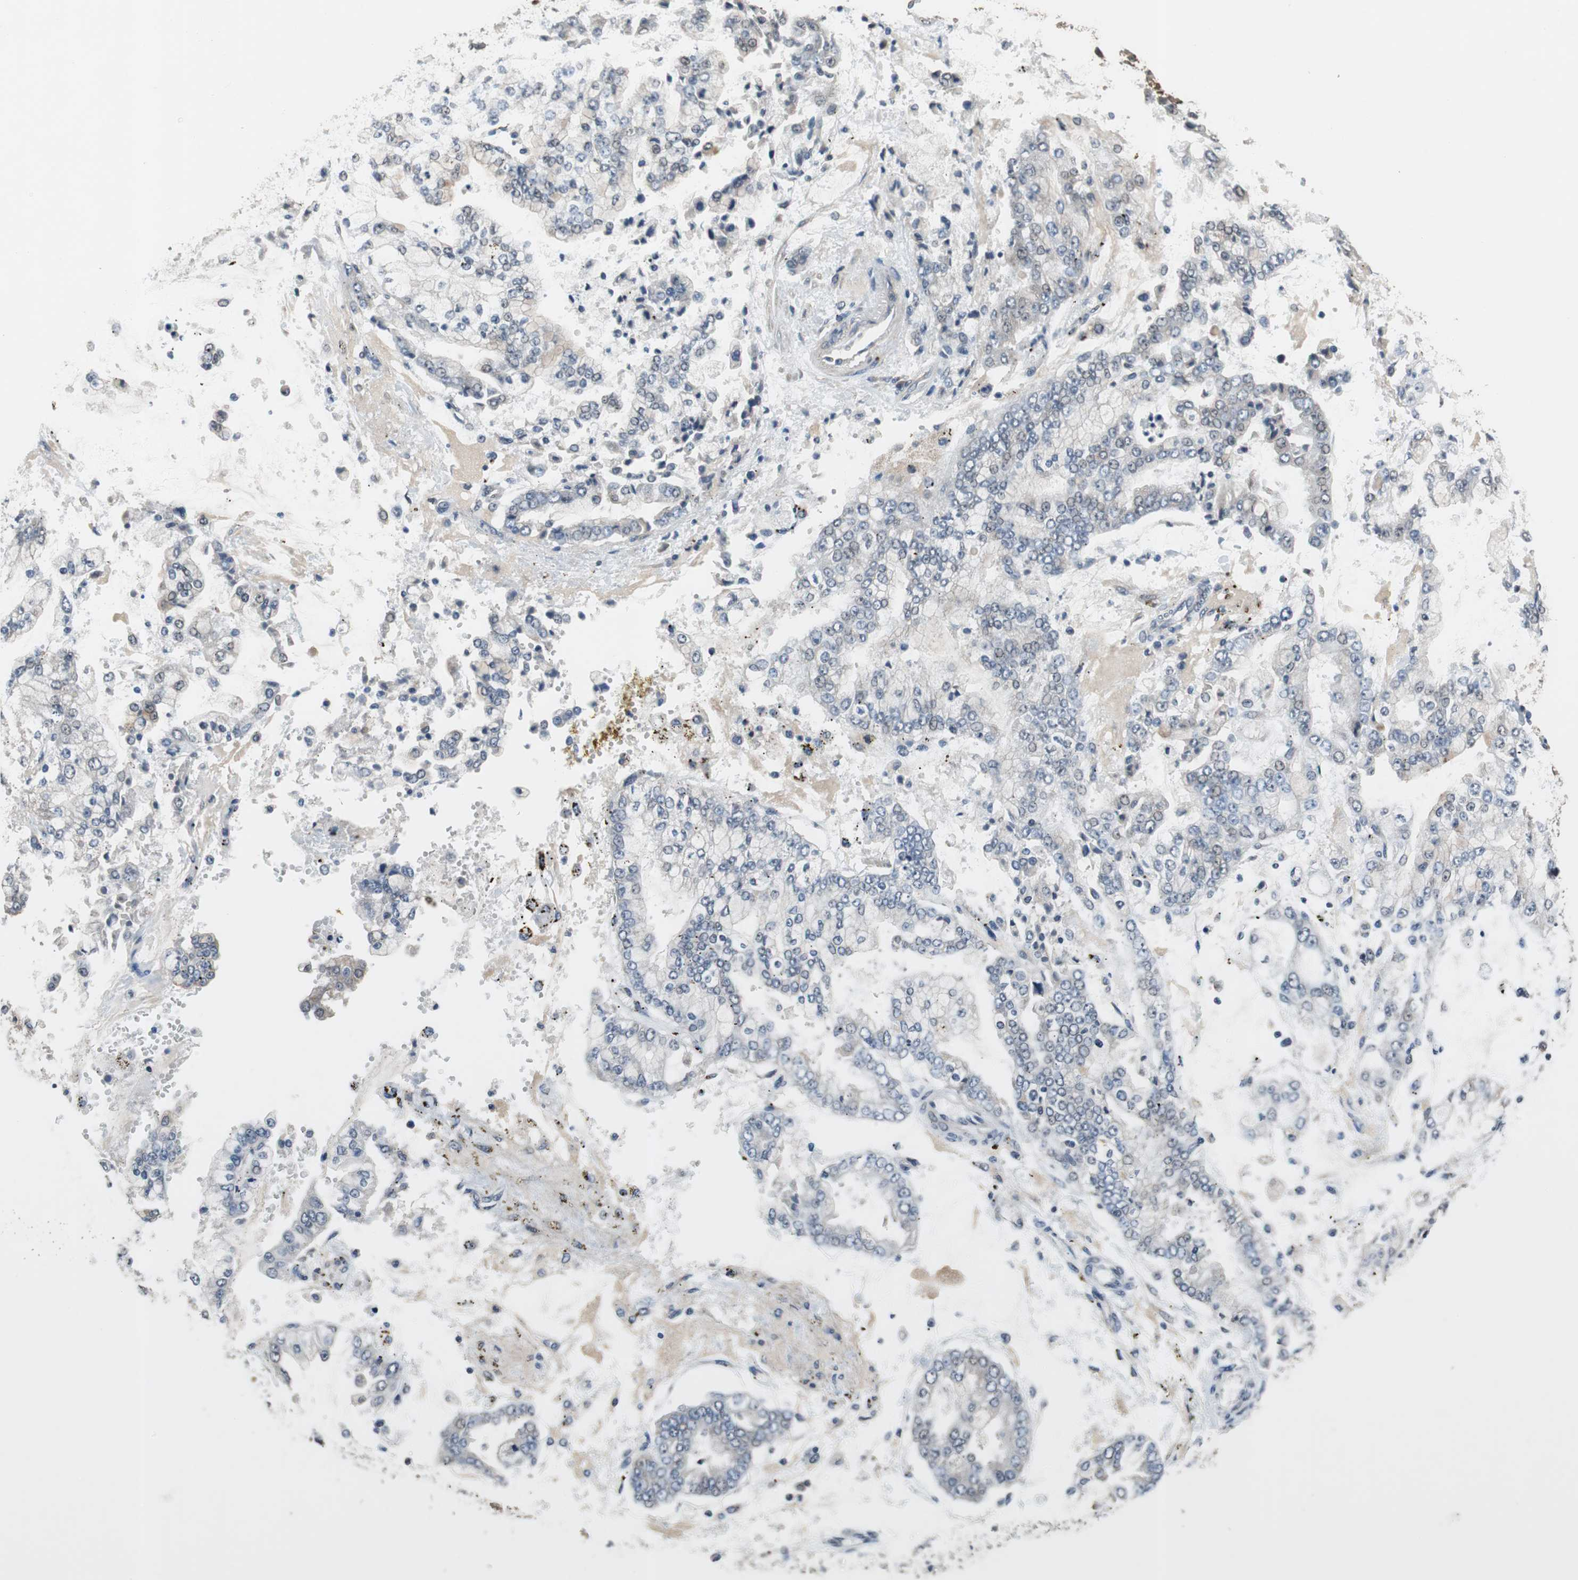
{"staining": {"intensity": "negative", "quantity": "none", "location": "none"}, "tissue": "stomach cancer", "cell_type": "Tumor cells", "image_type": "cancer", "snomed": [{"axis": "morphology", "description": "Adenocarcinoma, NOS"}, {"axis": "topography", "description": "Stomach"}], "caption": "The immunohistochemistry photomicrograph has no significant expression in tumor cells of stomach cancer tissue.", "gene": "PI4KB", "patient": {"sex": "male", "age": 76}}